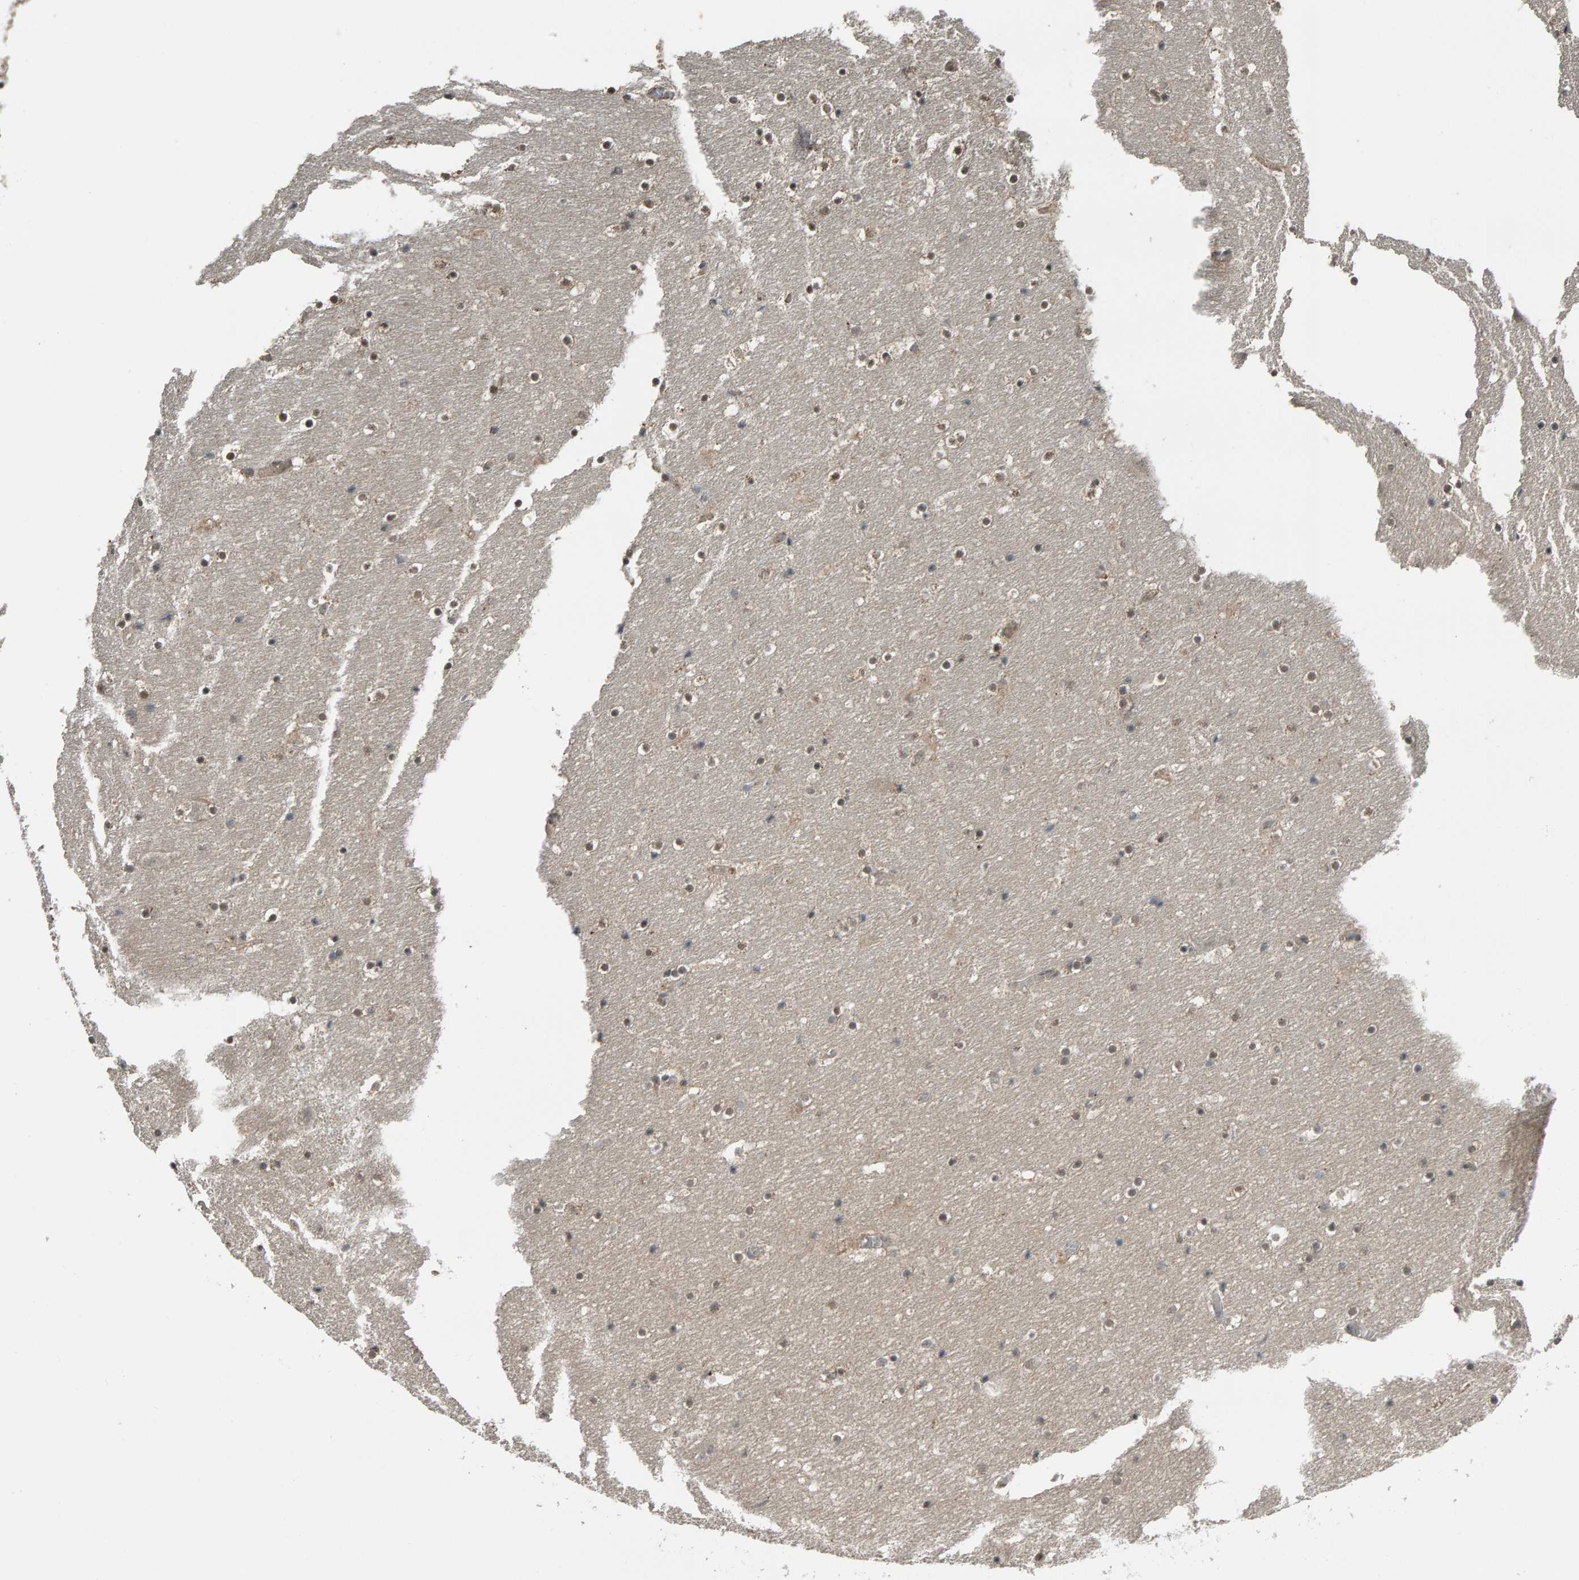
{"staining": {"intensity": "weak", "quantity": "25%-75%", "location": "nuclear"}, "tissue": "hippocampus", "cell_type": "Glial cells", "image_type": "normal", "snomed": [{"axis": "morphology", "description": "Normal tissue, NOS"}, {"axis": "topography", "description": "Hippocampus"}], "caption": "Weak nuclear protein positivity is present in approximately 25%-75% of glial cells in hippocampus.", "gene": "COASY", "patient": {"sex": "male", "age": 45}}